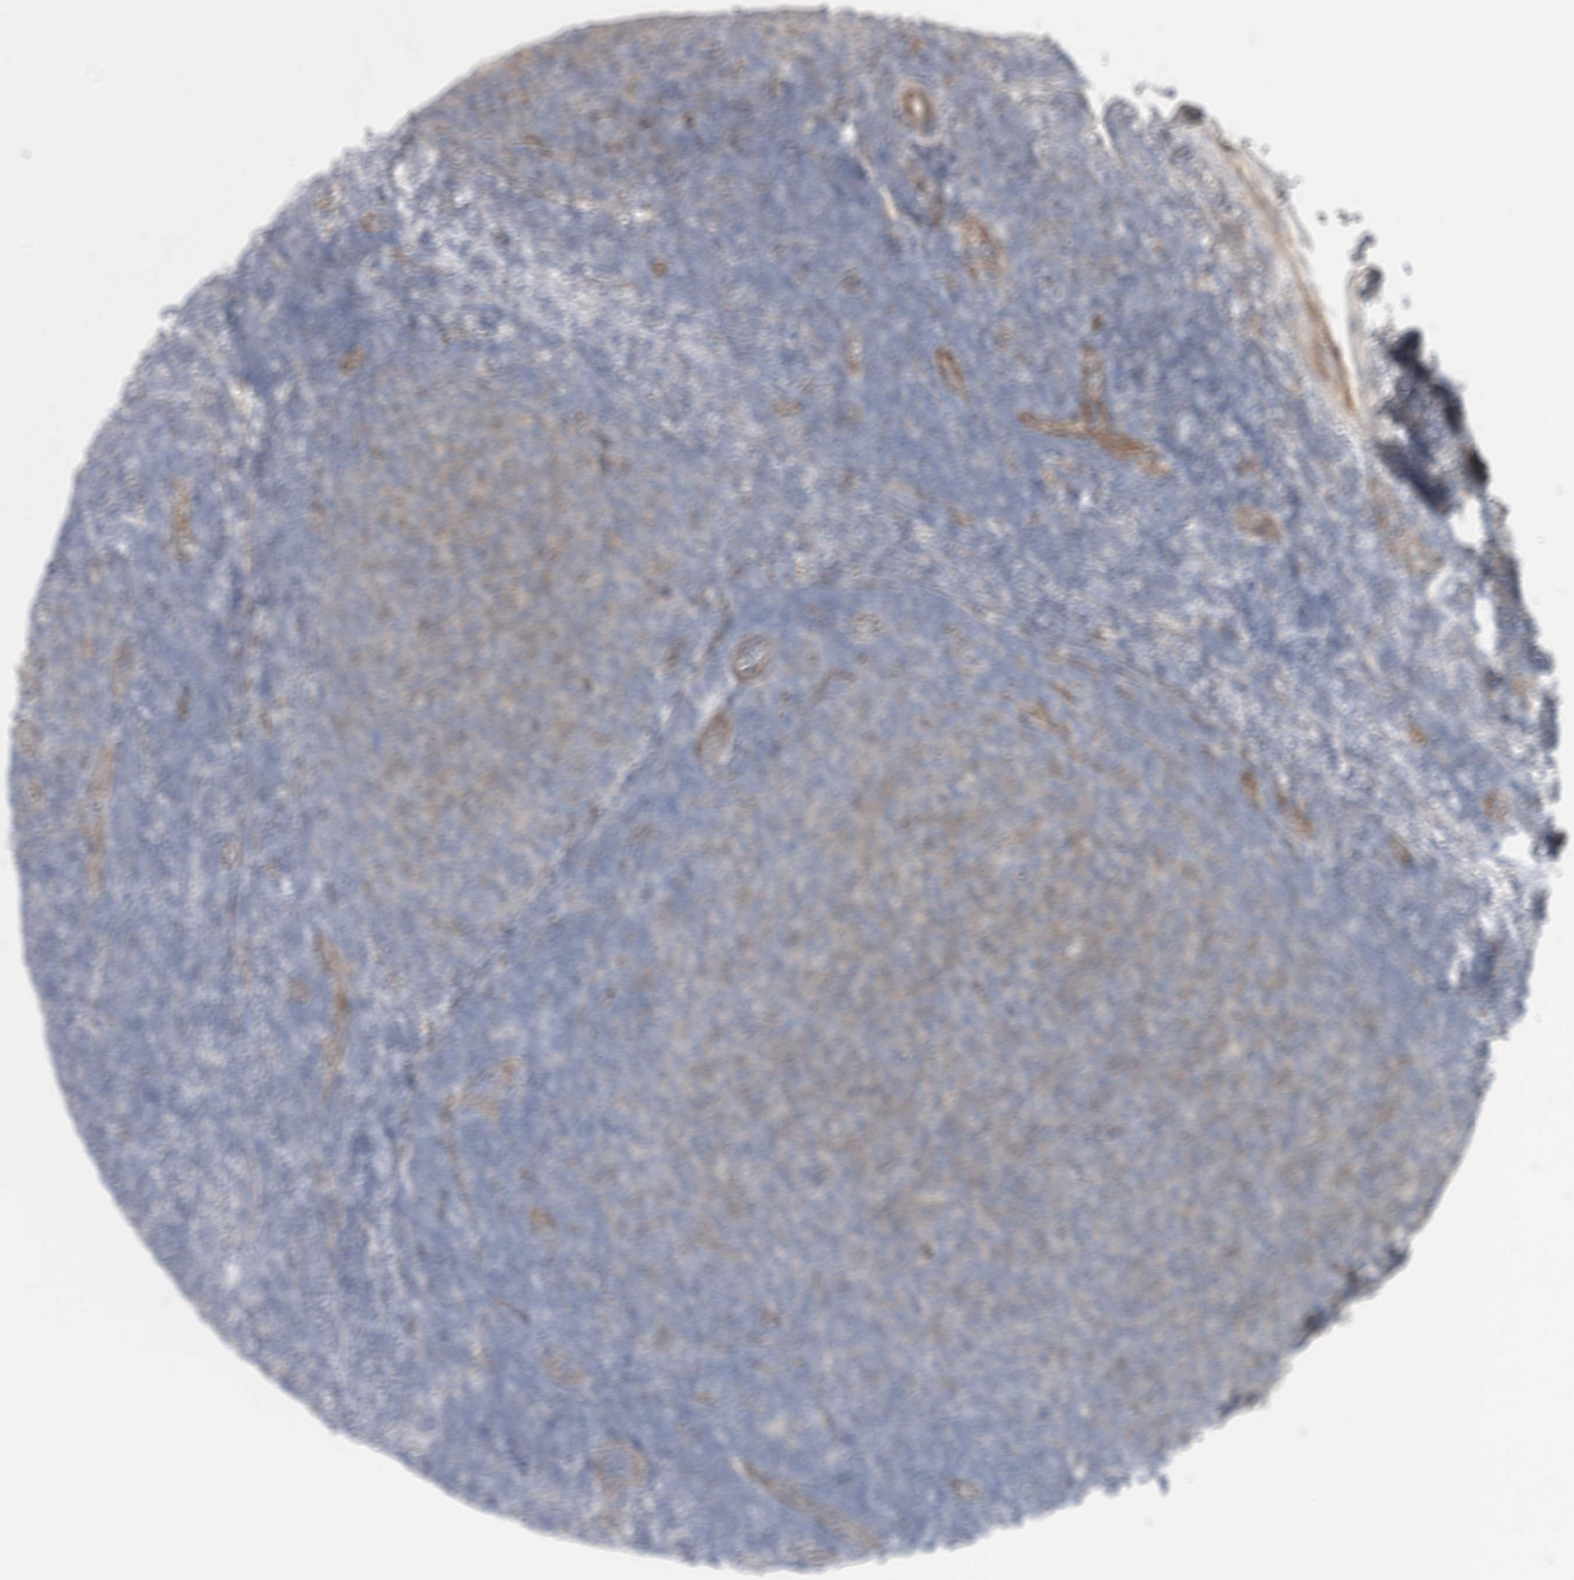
{"staining": {"intensity": "negative", "quantity": "none", "location": "none"}, "tissue": "lymphoma", "cell_type": "Tumor cells", "image_type": "cancer", "snomed": [{"axis": "morphology", "description": "Malignant lymphoma, non-Hodgkin's type, Low grade"}, {"axis": "topography", "description": "Lymph node"}], "caption": "An image of human low-grade malignant lymphoma, non-Hodgkin's type is negative for staining in tumor cells.", "gene": "ACOT7", "patient": {"sex": "male", "age": 66}}